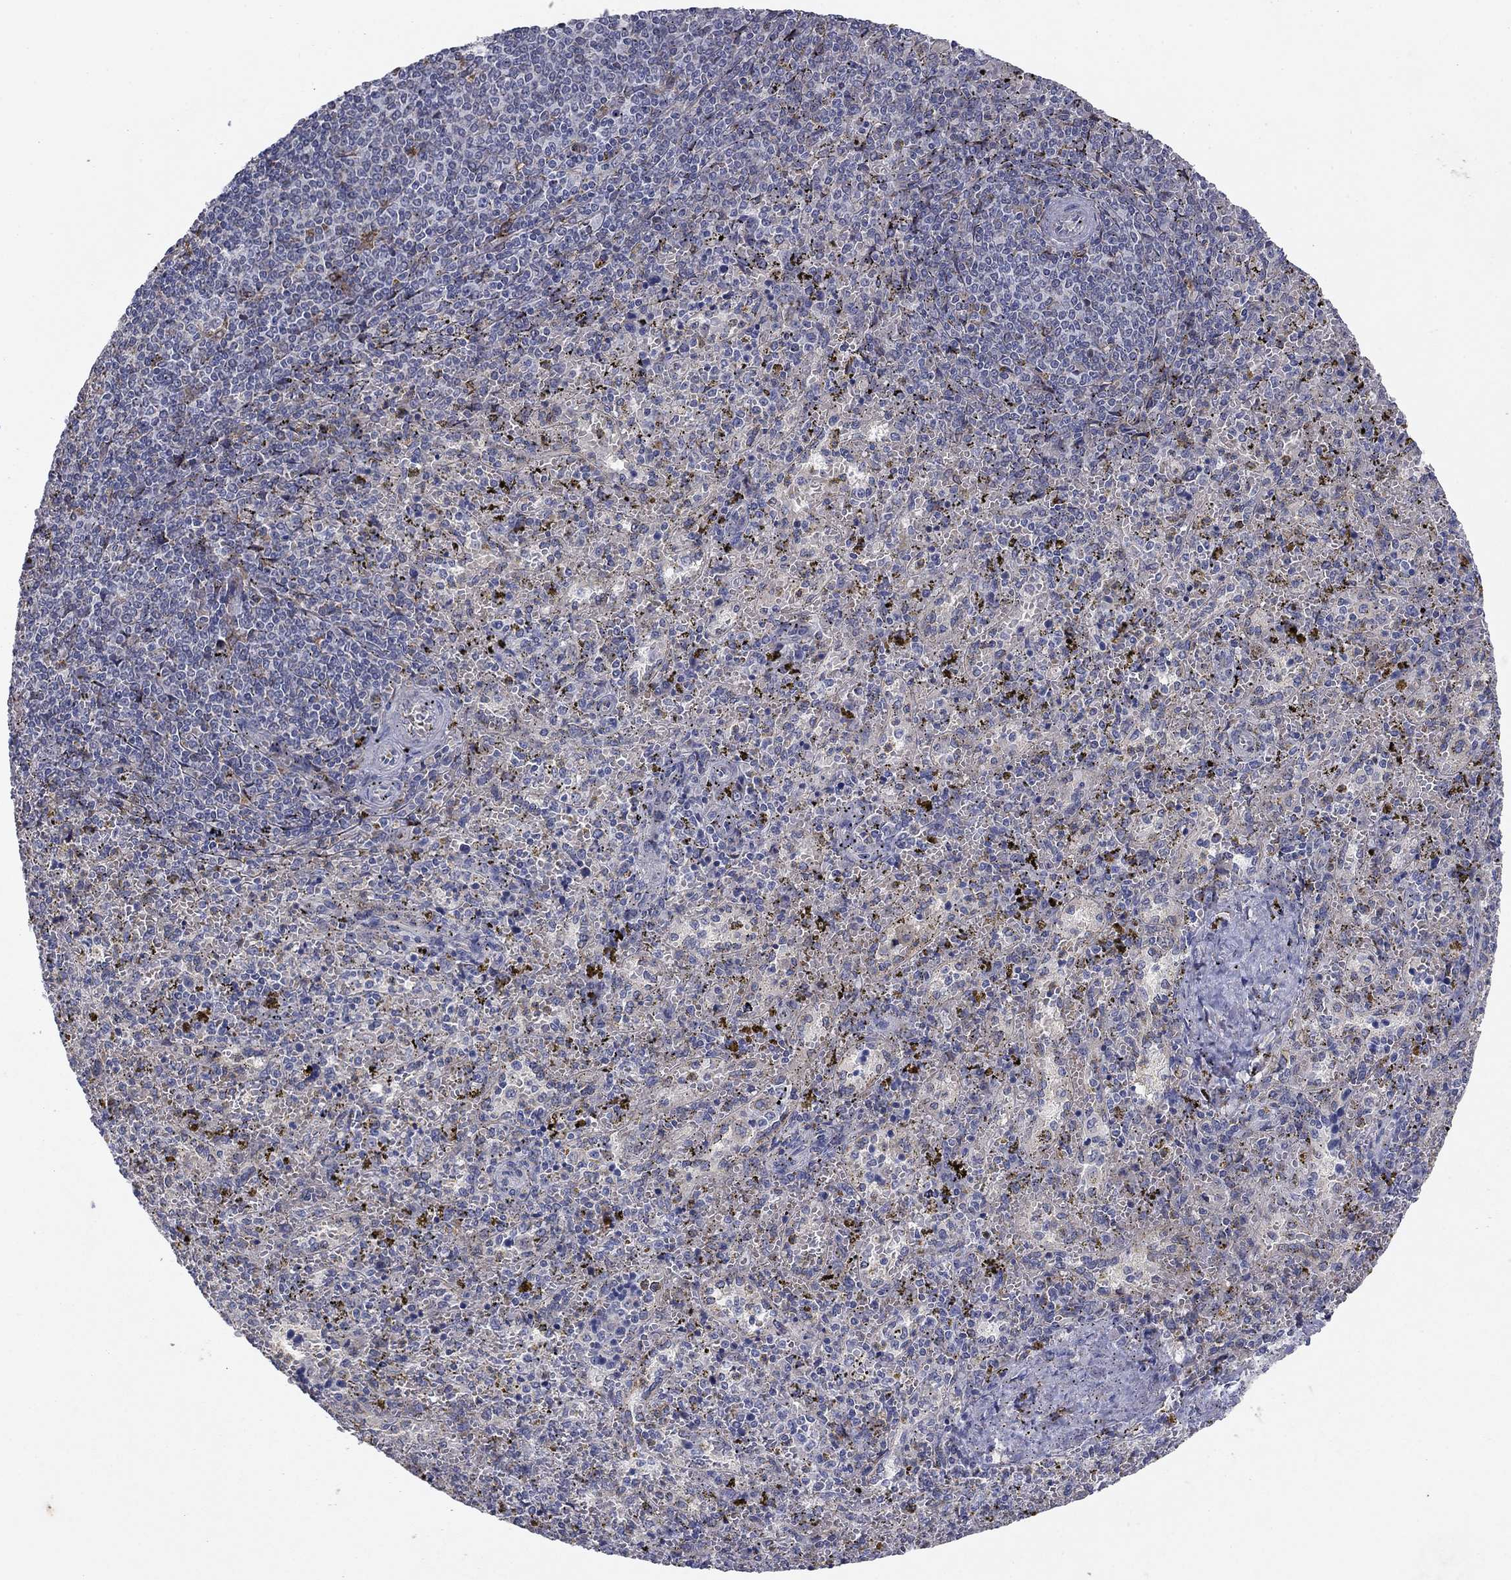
{"staining": {"intensity": "negative", "quantity": "none", "location": "none"}, "tissue": "spleen", "cell_type": "Cells in red pulp", "image_type": "normal", "snomed": [{"axis": "morphology", "description": "Normal tissue, NOS"}, {"axis": "topography", "description": "Spleen"}], "caption": "DAB immunohistochemical staining of benign human spleen reveals no significant expression in cells in red pulp.", "gene": "PTGDS", "patient": {"sex": "female", "age": 50}}